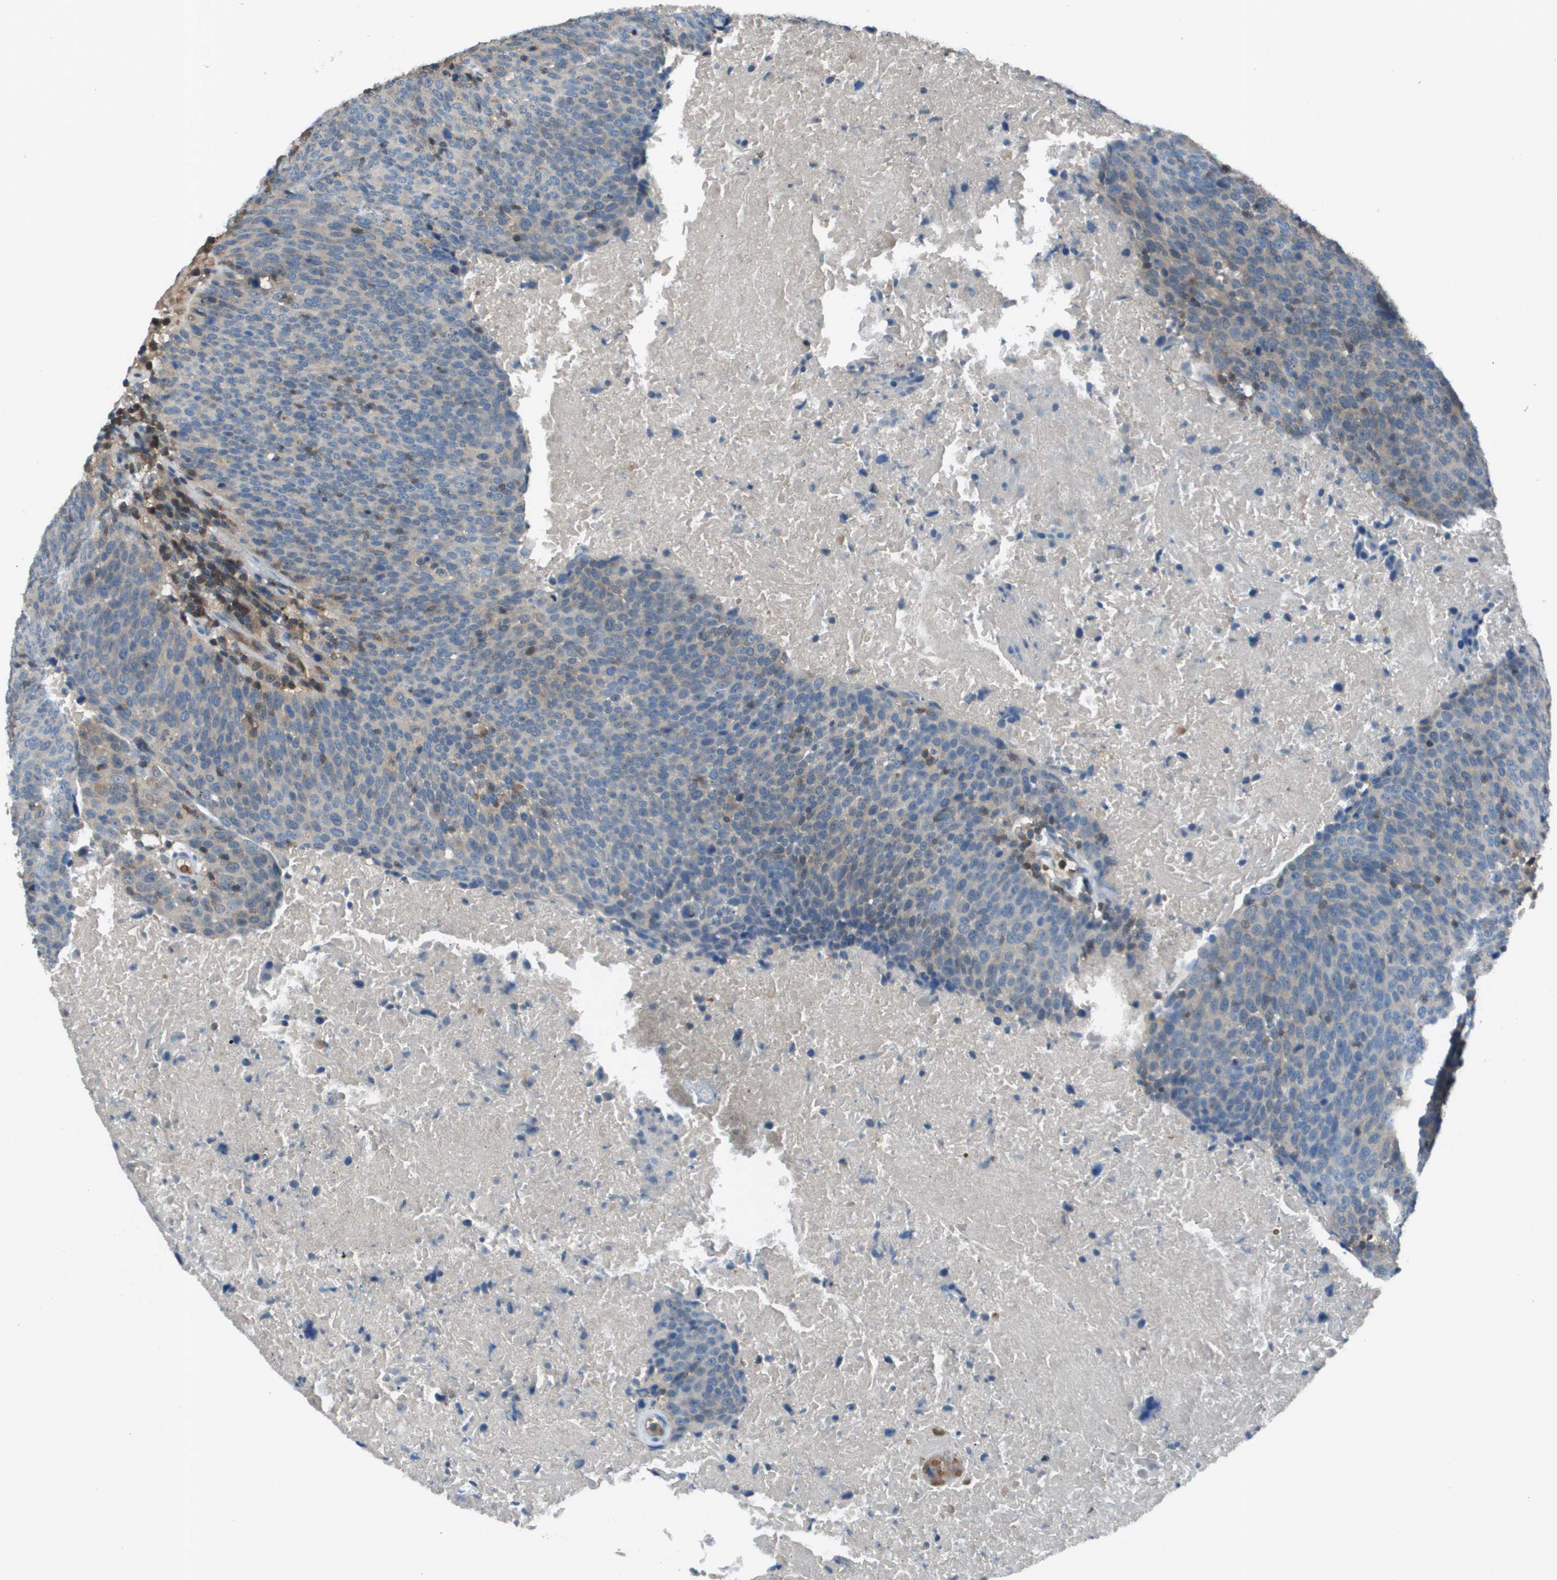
{"staining": {"intensity": "weak", "quantity": "25%-75%", "location": "cytoplasmic/membranous"}, "tissue": "head and neck cancer", "cell_type": "Tumor cells", "image_type": "cancer", "snomed": [{"axis": "morphology", "description": "Squamous cell carcinoma, NOS"}, {"axis": "morphology", "description": "Squamous cell carcinoma, metastatic, NOS"}, {"axis": "topography", "description": "Lymph node"}, {"axis": "topography", "description": "Head-Neck"}], "caption": "Metastatic squamous cell carcinoma (head and neck) tissue shows weak cytoplasmic/membranous positivity in about 25%-75% of tumor cells", "gene": "CAMK4", "patient": {"sex": "male", "age": 62}}